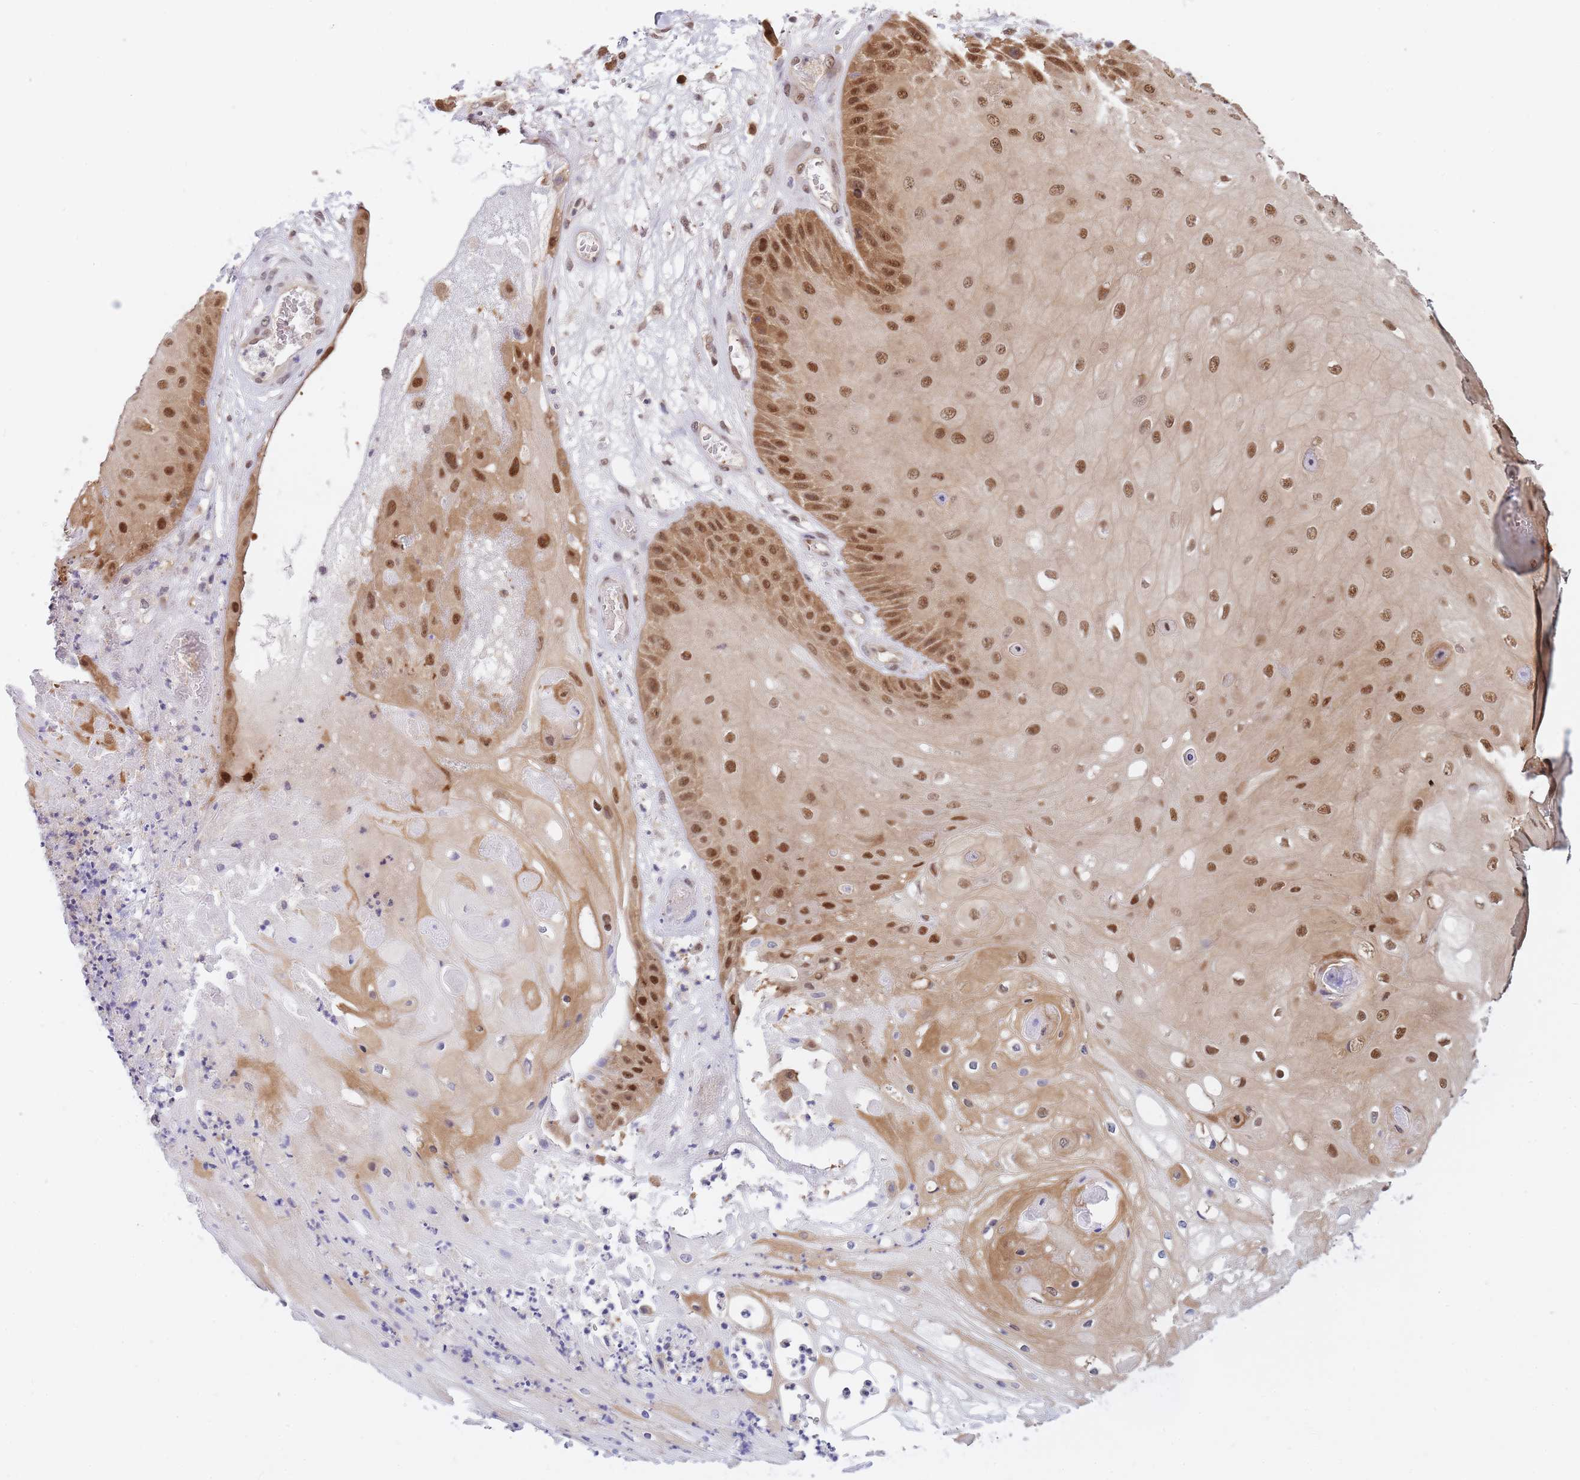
{"staining": {"intensity": "moderate", "quantity": ">75%", "location": "nuclear"}, "tissue": "skin cancer", "cell_type": "Tumor cells", "image_type": "cancer", "snomed": [{"axis": "morphology", "description": "Squamous cell carcinoma, NOS"}, {"axis": "topography", "description": "Skin"}], "caption": "Approximately >75% of tumor cells in human squamous cell carcinoma (skin) exhibit moderate nuclear protein positivity as visualized by brown immunohistochemical staining.", "gene": "NSFL1C", "patient": {"sex": "male", "age": 70}}